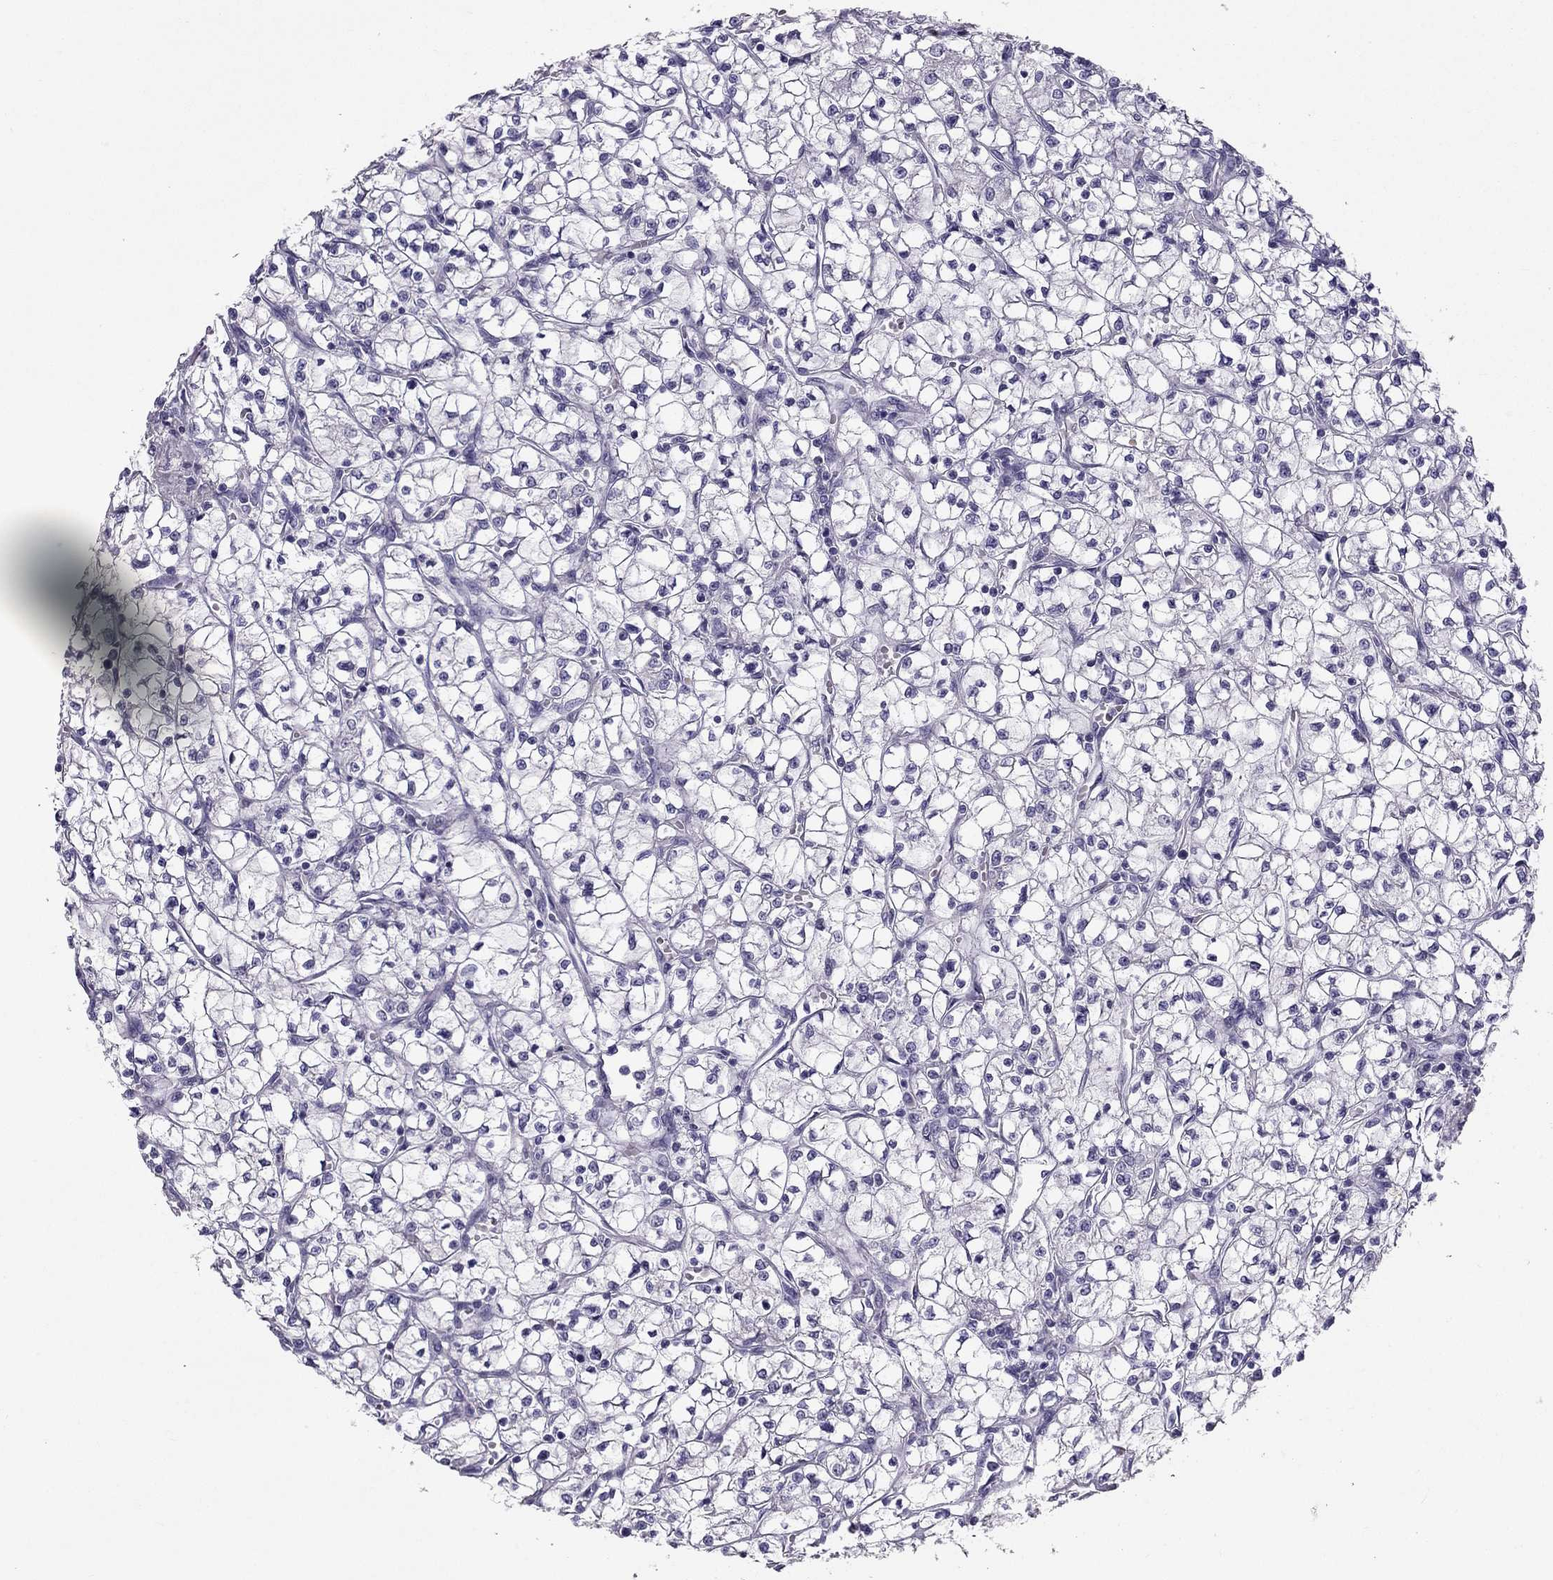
{"staining": {"intensity": "negative", "quantity": "none", "location": "none"}, "tissue": "renal cancer", "cell_type": "Tumor cells", "image_type": "cancer", "snomed": [{"axis": "morphology", "description": "Adenocarcinoma, NOS"}, {"axis": "topography", "description": "Kidney"}], "caption": "Immunohistochemistry (IHC) histopathology image of neoplastic tissue: adenocarcinoma (renal) stained with DAB (3,3'-diaminobenzidine) demonstrates no significant protein staining in tumor cells.", "gene": "LMTK3", "patient": {"sex": "female", "age": 64}}